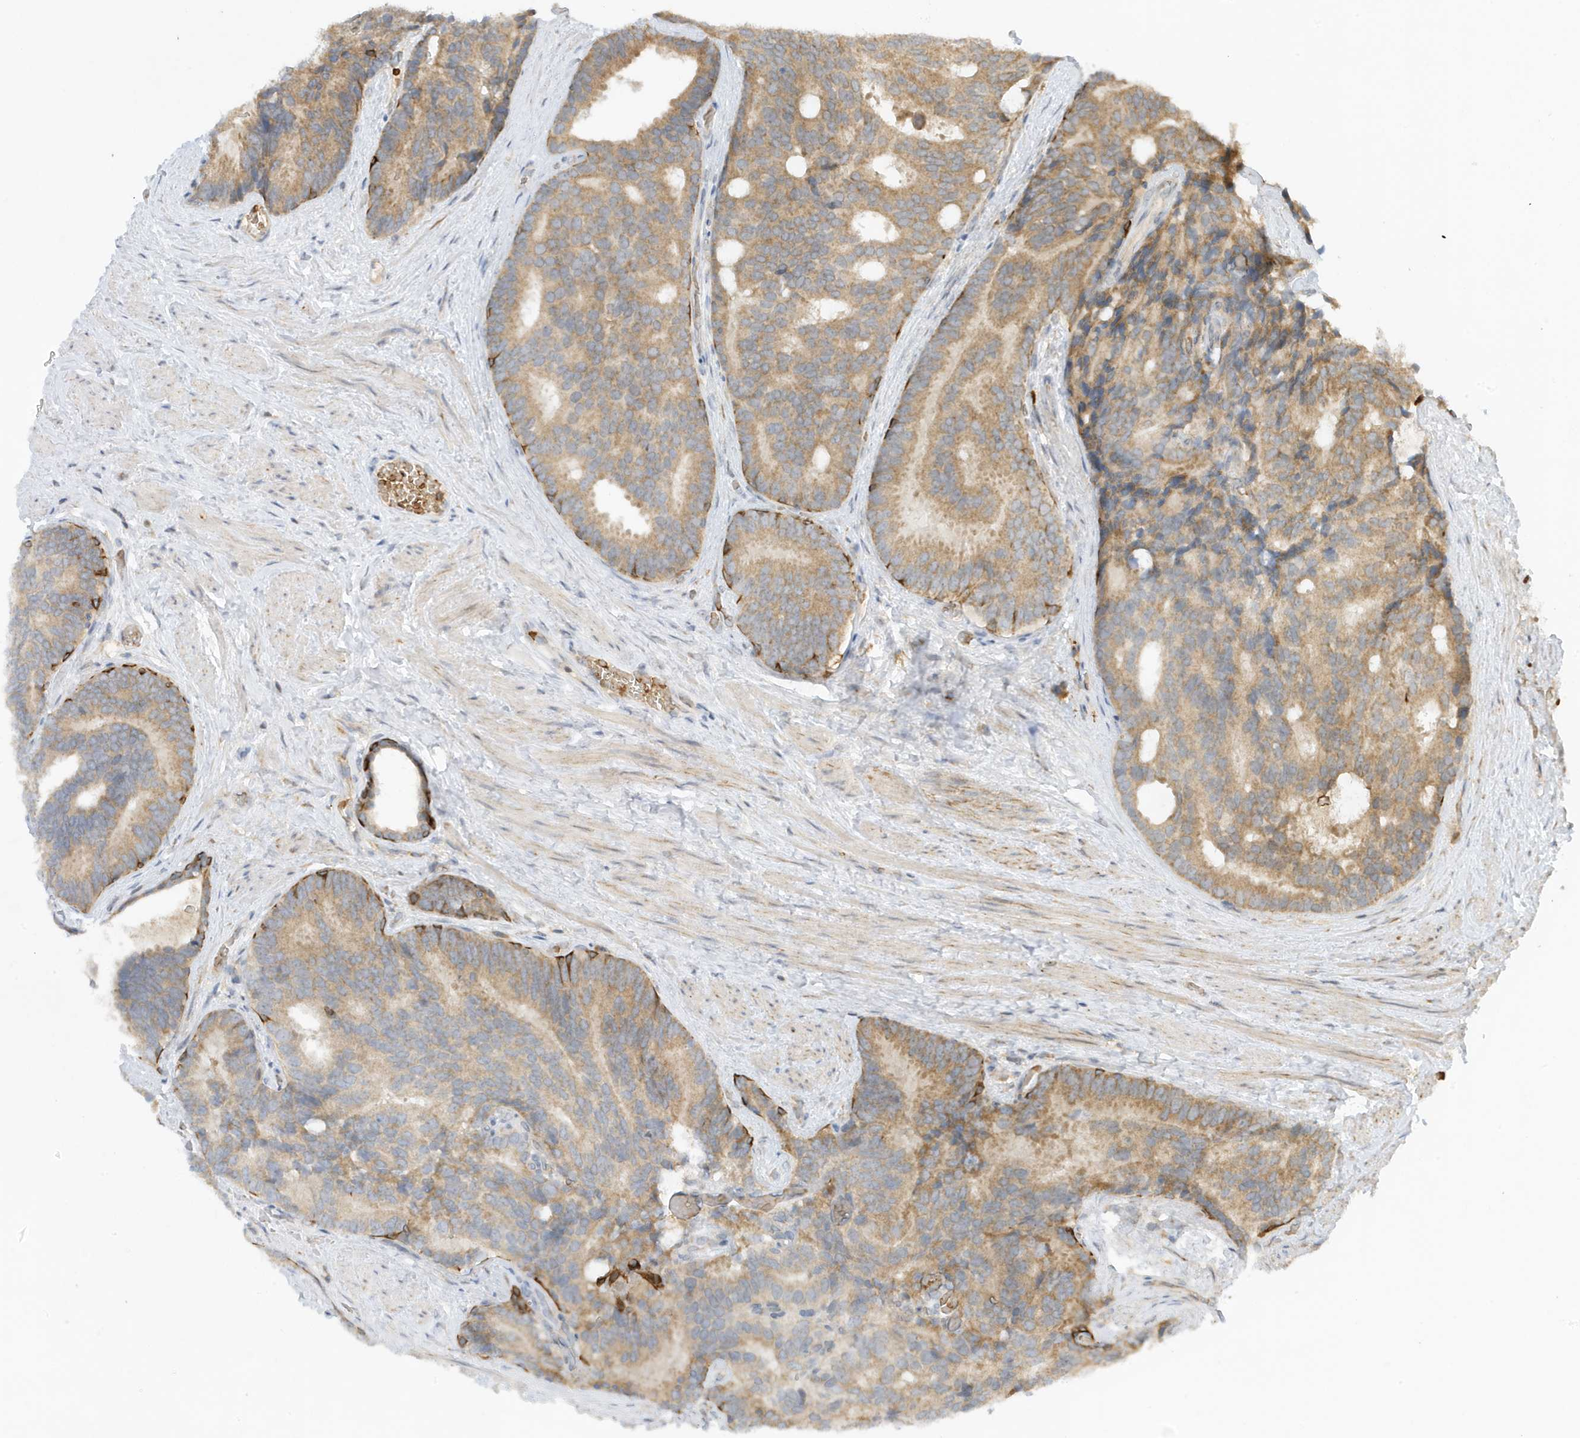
{"staining": {"intensity": "moderate", "quantity": ">75%", "location": "cytoplasmic/membranous"}, "tissue": "prostate cancer", "cell_type": "Tumor cells", "image_type": "cancer", "snomed": [{"axis": "morphology", "description": "Adenocarcinoma, Low grade"}, {"axis": "topography", "description": "Prostate"}], "caption": "Moderate cytoplasmic/membranous protein expression is identified in approximately >75% of tumor cells in prostate low-grade adenocarcinoma. Using DAB (3,3'-diaminobenzidine) (brown) and hematoxylin (blue) stains, captured at high magnification using brightfield microscopy.", "gene": "NPPC", "patient": {"sex": "male", "age": 71}}